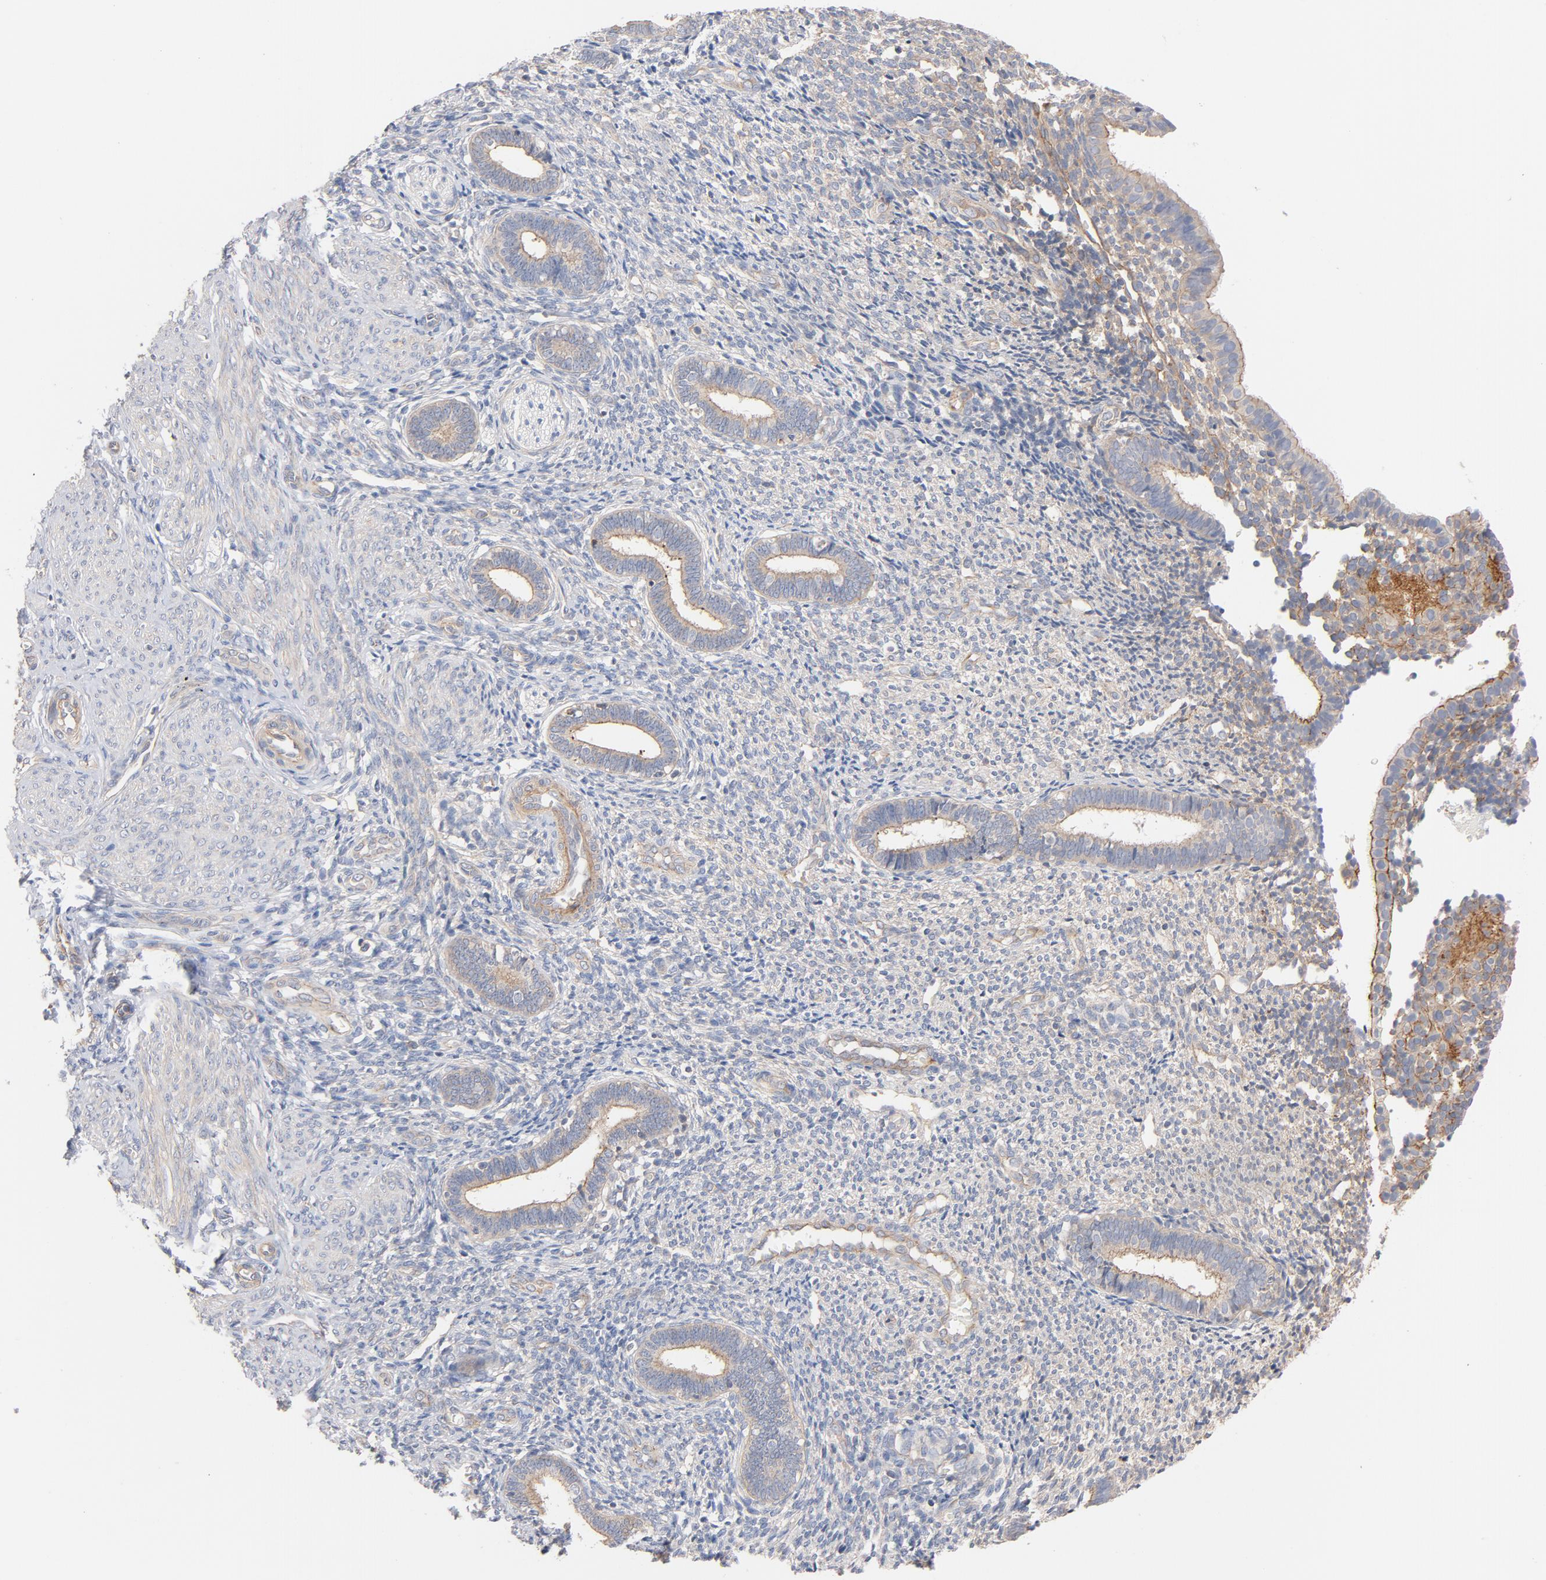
{"staining": {"intensity": "negative", "quantity": "none", "location": "none"}, "tissue": "endometrium", "cell_type": "Cells in endometrial stroma", "image_type": "normal", "snomed": [{"axis": "morphology", "description": "Normal tissue, NOS"}, {"axis": "topography", "description": "Endometrium"}], "caption": "Cells in endometrial stroma are negative for protein expression in normal human endometrium.", "gene": "STRN3", "patient": {"sex": "female", "age": 27}}